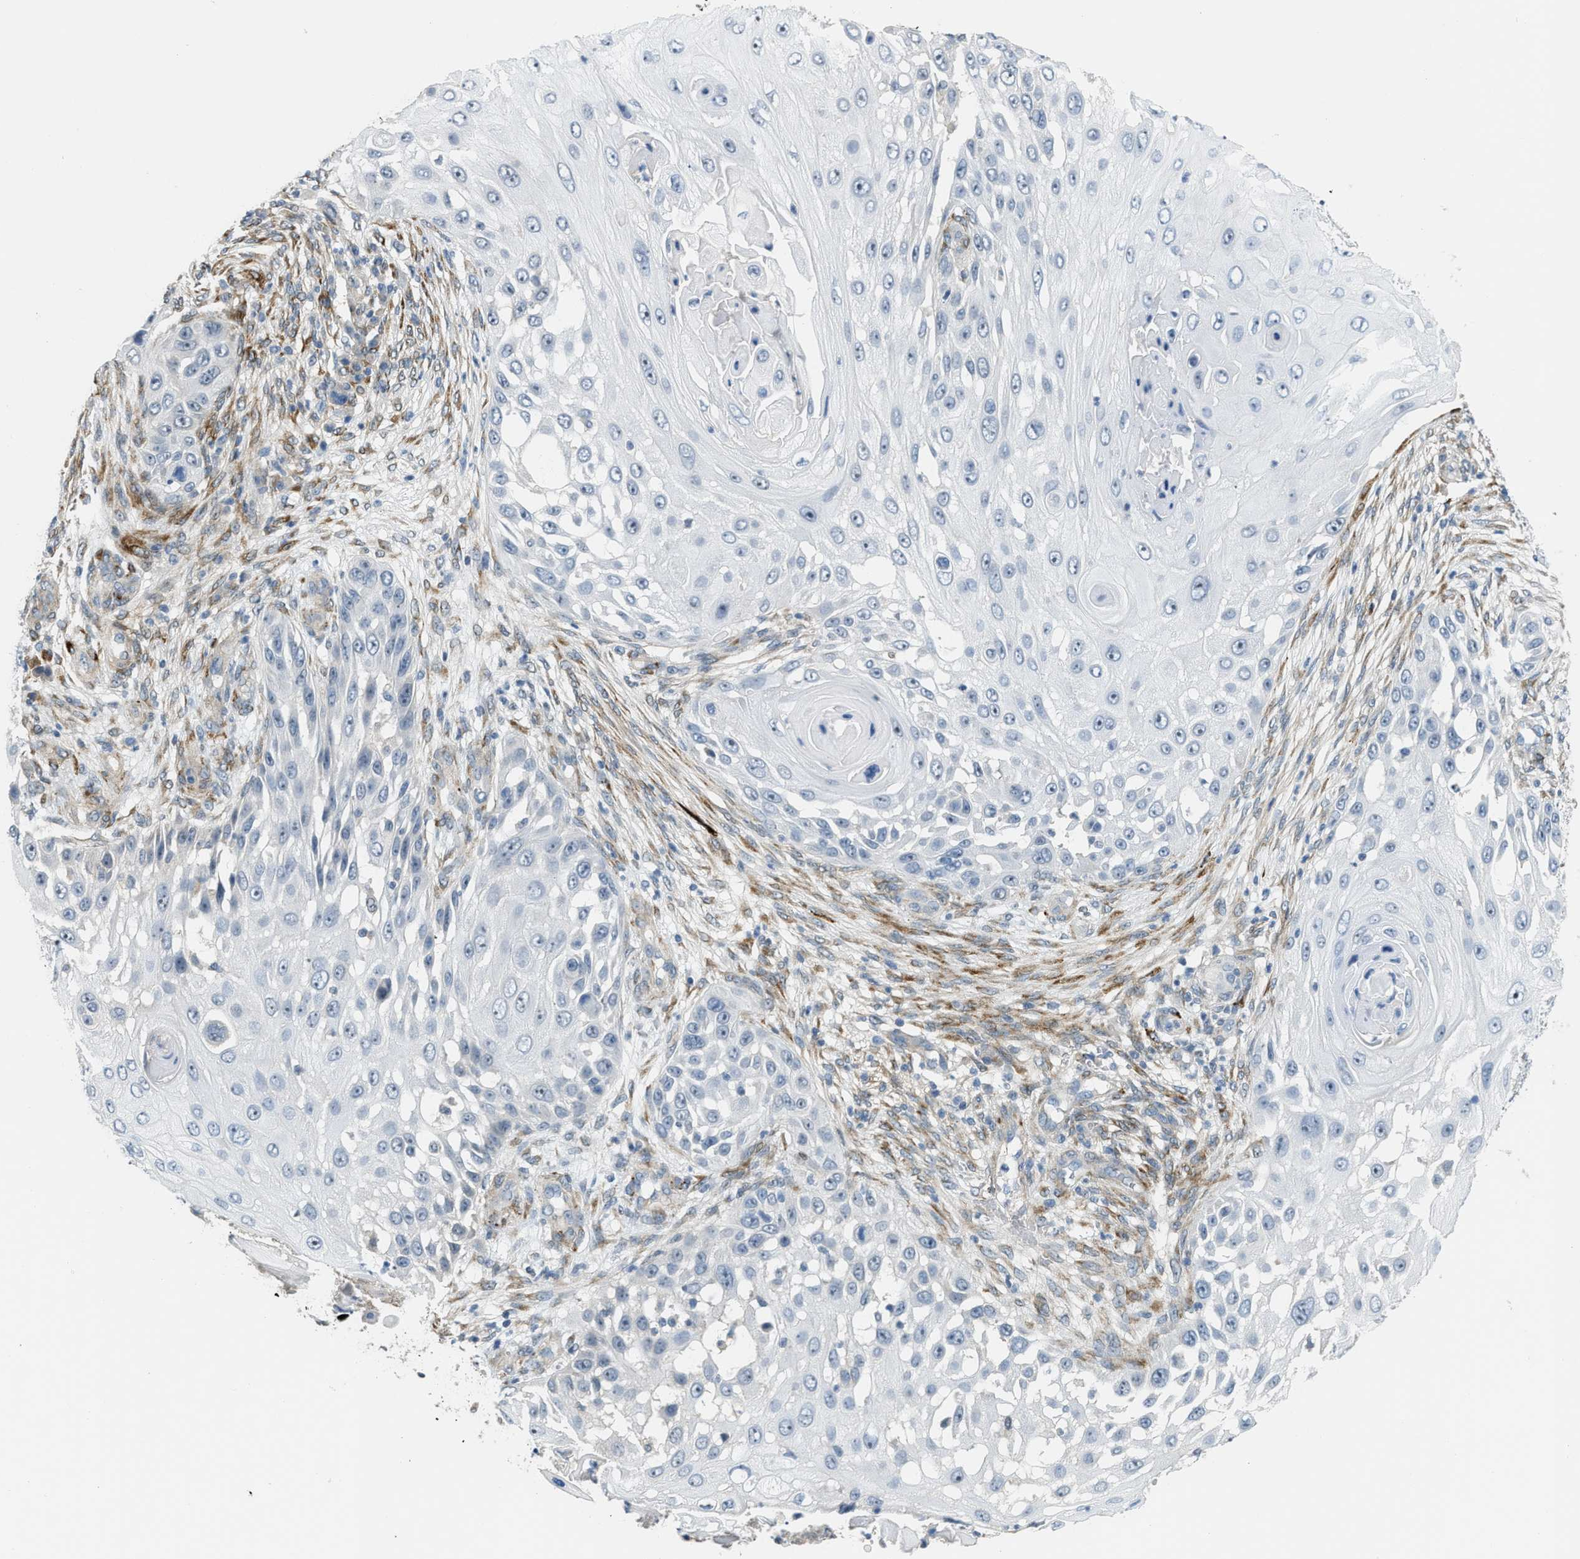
{"staining": {"intensity": "negative", "quantity": "none", "location": "none"}, "tissue": "skin cancer", "cell_type": "Tumor cells", "image_type": "cancer", "snomed": [{"axis": "morphology", "description": "Squamous cell carcinoma, NOS"}, {"axis": "topography", "description": "Skin"}], "caption": "The histopathology image demonstrates no staining of tumor cells in skin cancer.", "gene": "TMEM154", "patient": {"sex": "female", "age": 44}}